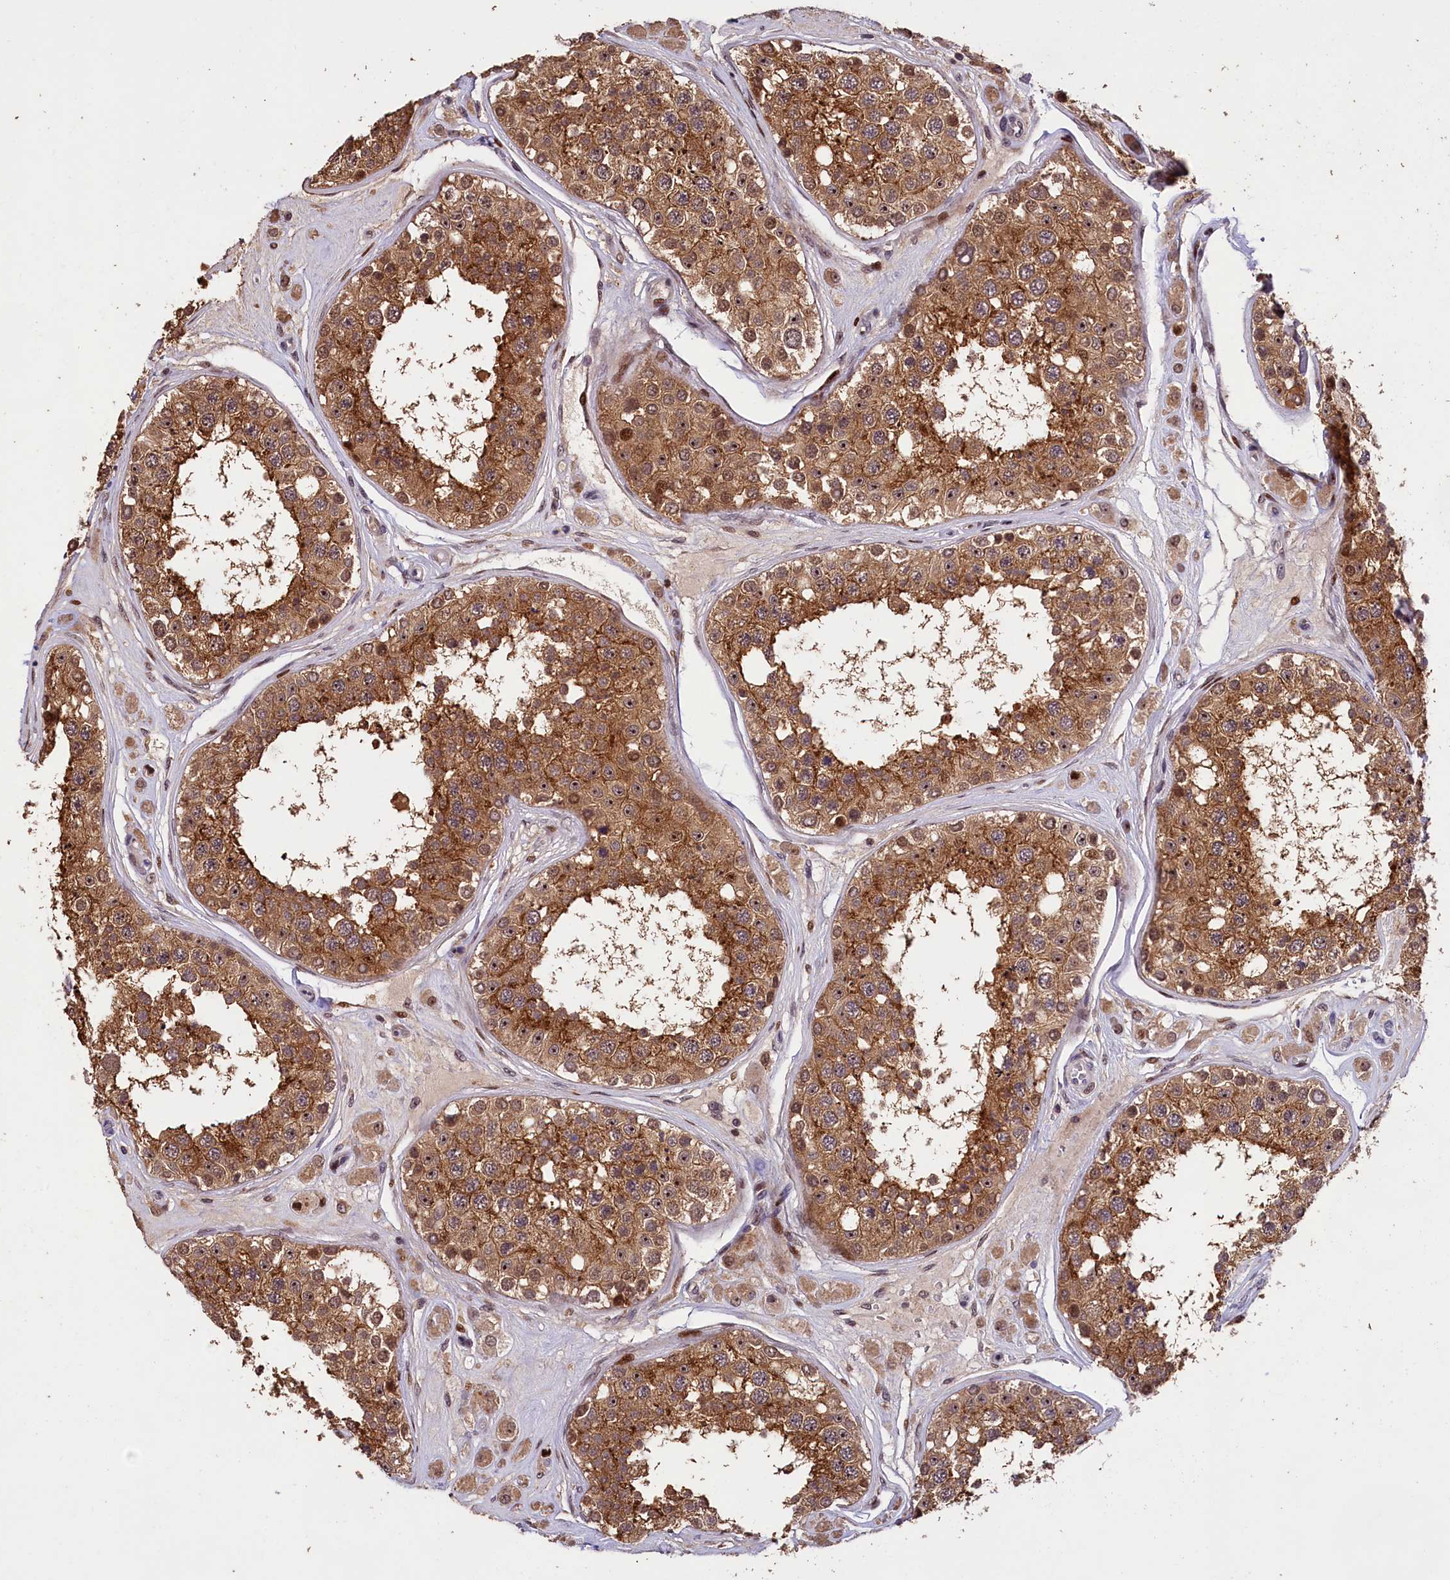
{"staining": {"intensity": "strong", "quantity": ">75%", "location": "cytoplasmic/membranous"}, "tissue": "testis", "cell_type": "Cells in seminiferous ducts", "image_type": "normal", "snomed": [{"axis": "morphology", "description": "Normal tissue, NOS"}, {"axis": "topography", "description": "Testis"}], "caption": "Testis stained with IHC shows strong cytoplasmic/membranous staining in about >75% of cells in seminiferous ducts. The protein is stained brown, and the nuclei are stained in blue (DAB (3,3'-diaminobenzidine) IHC with brightfield microscopy, high magnification).", "gene": "PHAF1", "patient": {"sex": "male", "age": 25}}